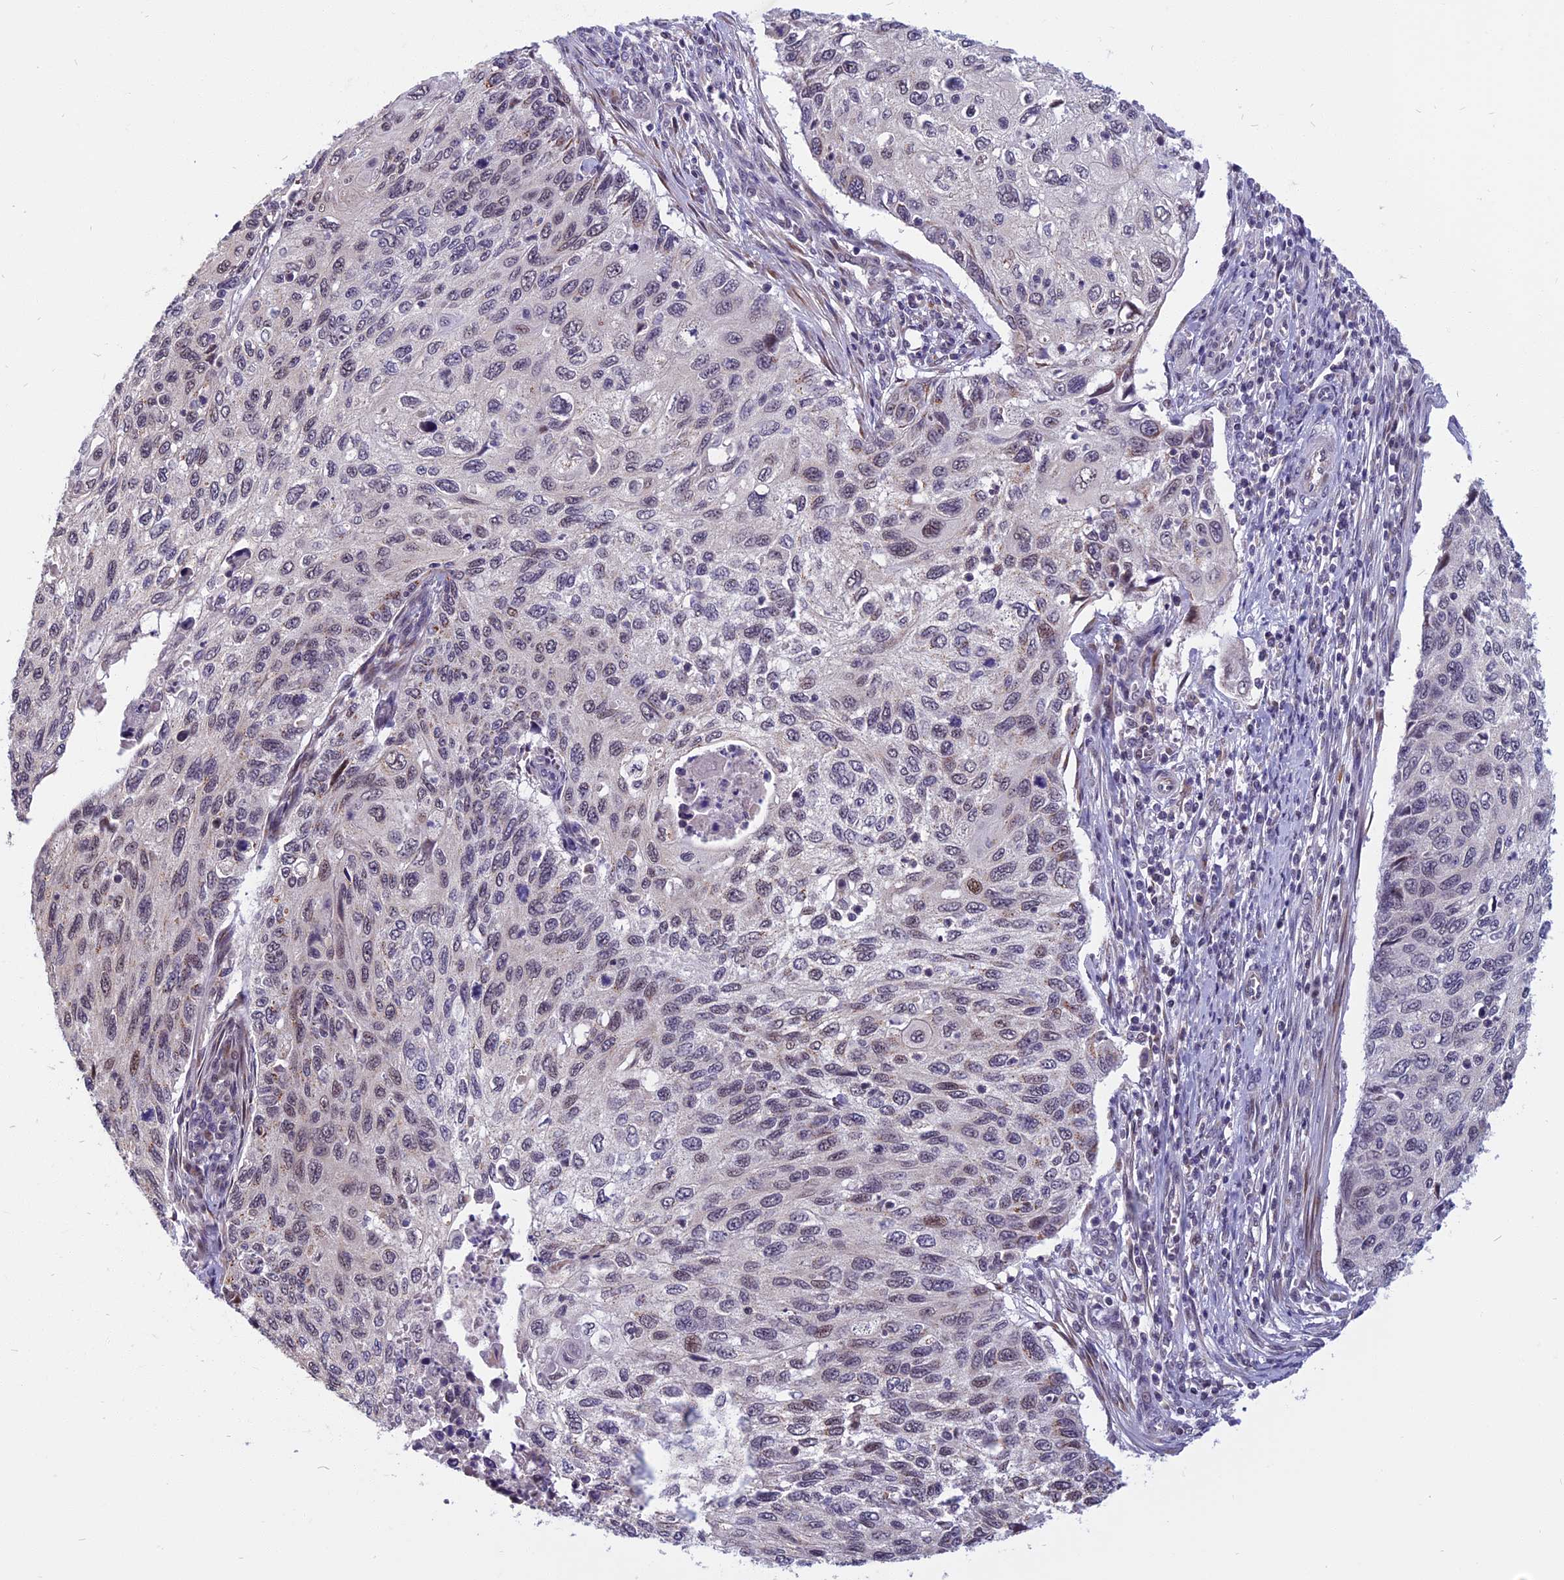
{"staining": {"intensity": "negative", "quantity": "none", "location": "none"}, "tissue": "cervical cancer", "cell_type": "Tumor cells", "image_type": "cancer", "snomed": [{"axis": "morphology", "description": "Squamous cell carcinoma, NOS"}, {"axis": "topography", "description": "Cervix"}], "caption": "High magnification brightfield microscopy of cervical cancer (squamous cell carcinoma) stained with DAB (3,3'-diaminobenzidine) (brown) and counterstained with hematoxylin (blue): tumor cells show no significant staining.", "gene": "CCDC113", "patient": {"sex": "female", "age": 70}}